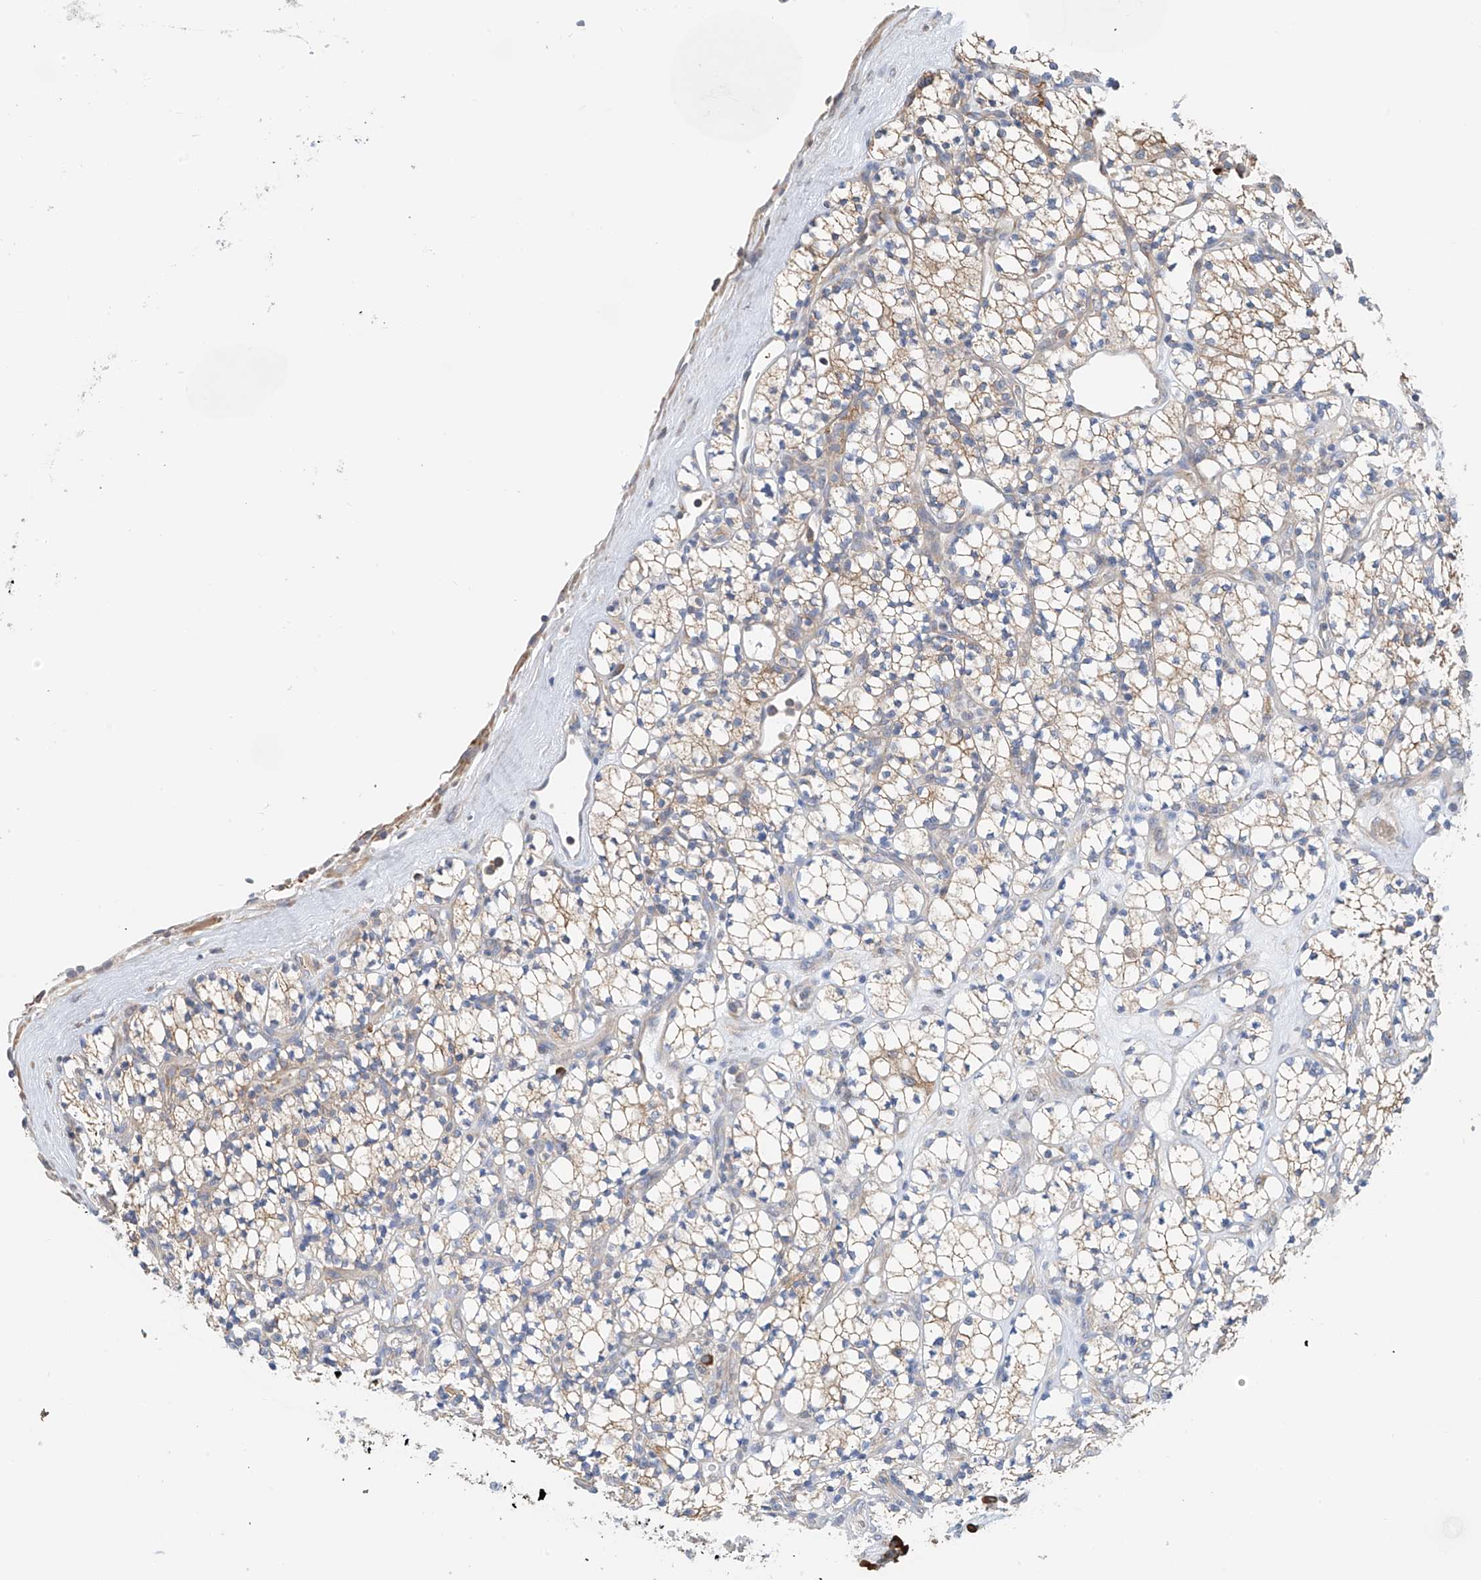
{"staining": {"intensity": "weak", "quantity": "25%-75%", "location": "cytoplasmic/membranous"}, "tissue": "renal cancer", "cell_type": "Tumor cells", "image_type": "cancer", "snomed": [{"axis": "morphology", "description": "Adenocarcinoma, NOS"}, {"axis": "topography", "description": "Kidney"}], "caption": "Immunohistochemistry (IHC) micrograph of neoplastic tissue: human renal cancer (adenocarcinoma) stained using IHC reveals low levels of weak protein expression localized specifically in the cytoplasmic/membranous of tumor cells, appearing as a cytoplasmic/membranous brown color.", "gene": "REC8", "patient": {"sex": "male", "age": 77}}